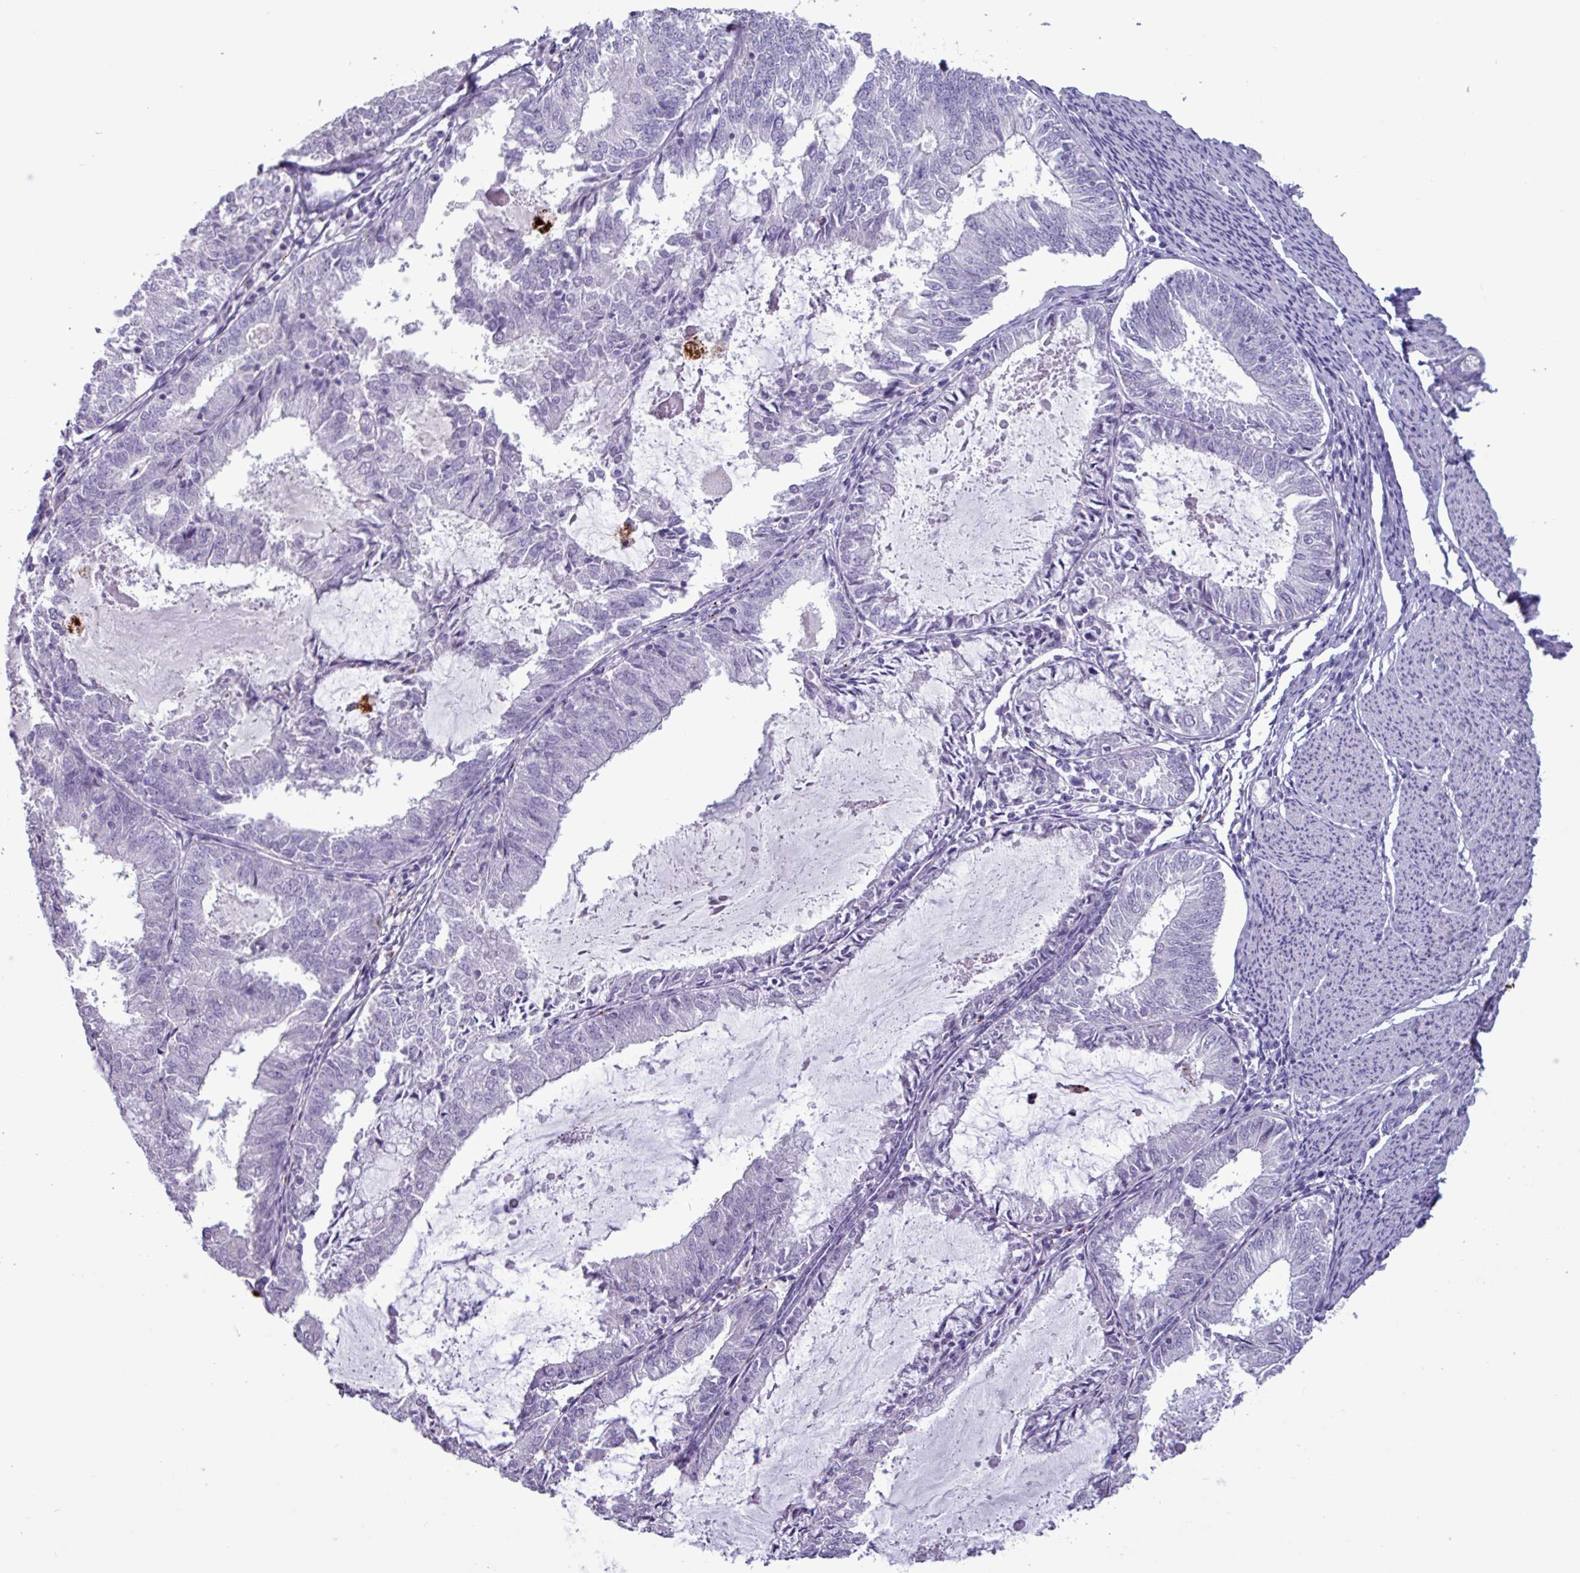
{"staining": {"intensity": "negative", "quantity": "none", "location": "none"}, "tissue": "endometrial cancer", "cell_type": "Tumor cells", "image_type": "cancer", "snomed": [{"axis": "morphology", "description": "Adenocarcinoma, NOS"}, {"axis": "topography", "description": "Endometrium"}], "caption": "A high-resolution image shows immunohistochemistry (IHC) staining of endometrial cancer, which reveals no significant positivity in tumor cells.", "gene": "PLIN2", "patient": {"sex": "female", "age": 57}}